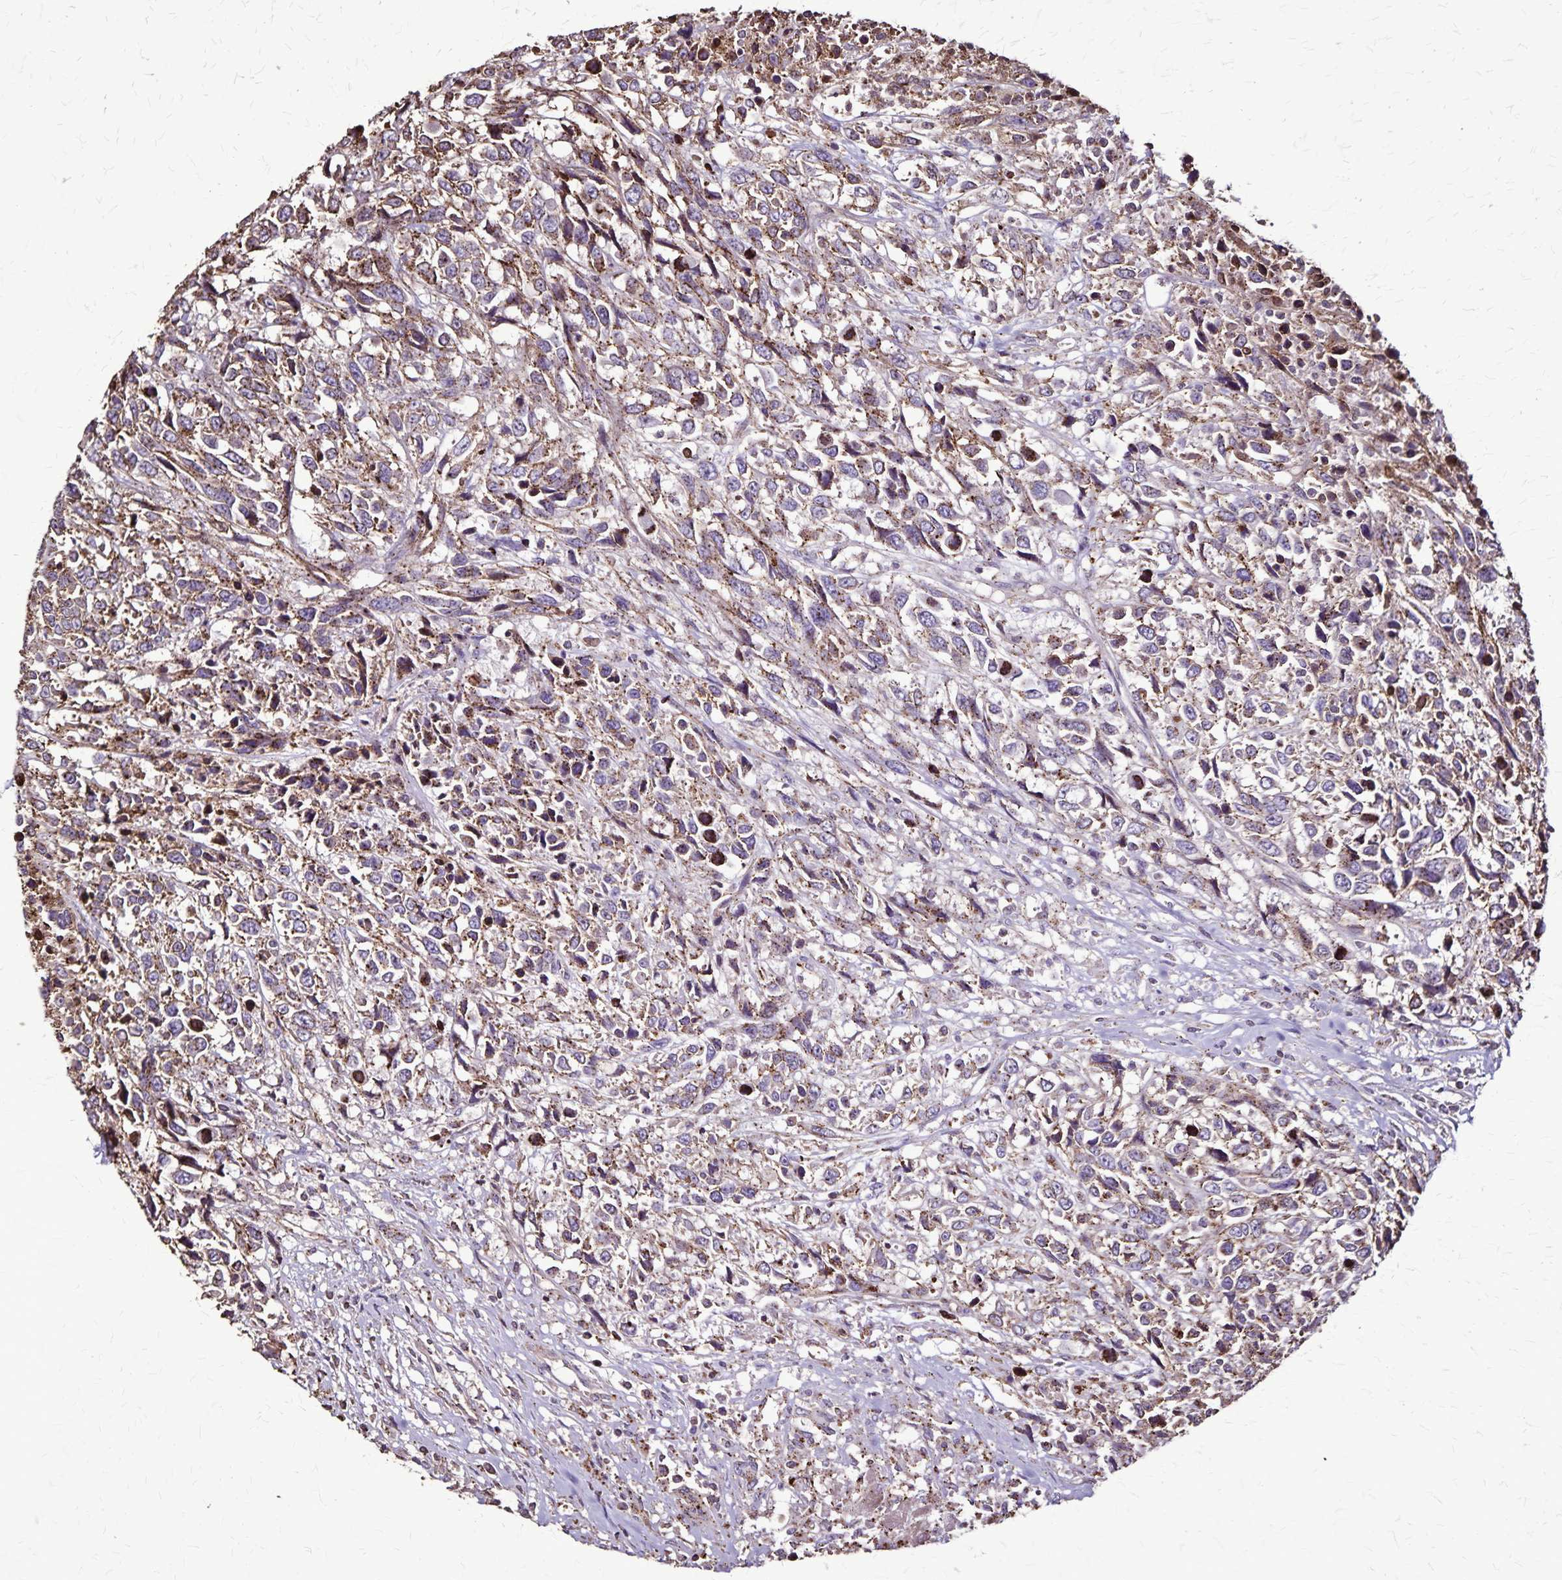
{"staining": {"intensity": "moderate", "quantity": "25%-75%", "location": "cytoplasmic/membranous"}, "tissue": "urothelial cancer", "cell_type": "Tumor cells", "image_type": "cancer", "snomed": [{"axis": "morphology", "description": "Urothelial carcinoma, High grade"}, {"axis": "topography", "description": "Urinary bladder"}], "caption": "Moderate cytoplasmic/membranous protein positivity is identified in approximately 25%-75% of tumor cells in urothelial cancer.", "gene": "CHMP1B", "patient": {"sex": "female", "age": 70}}